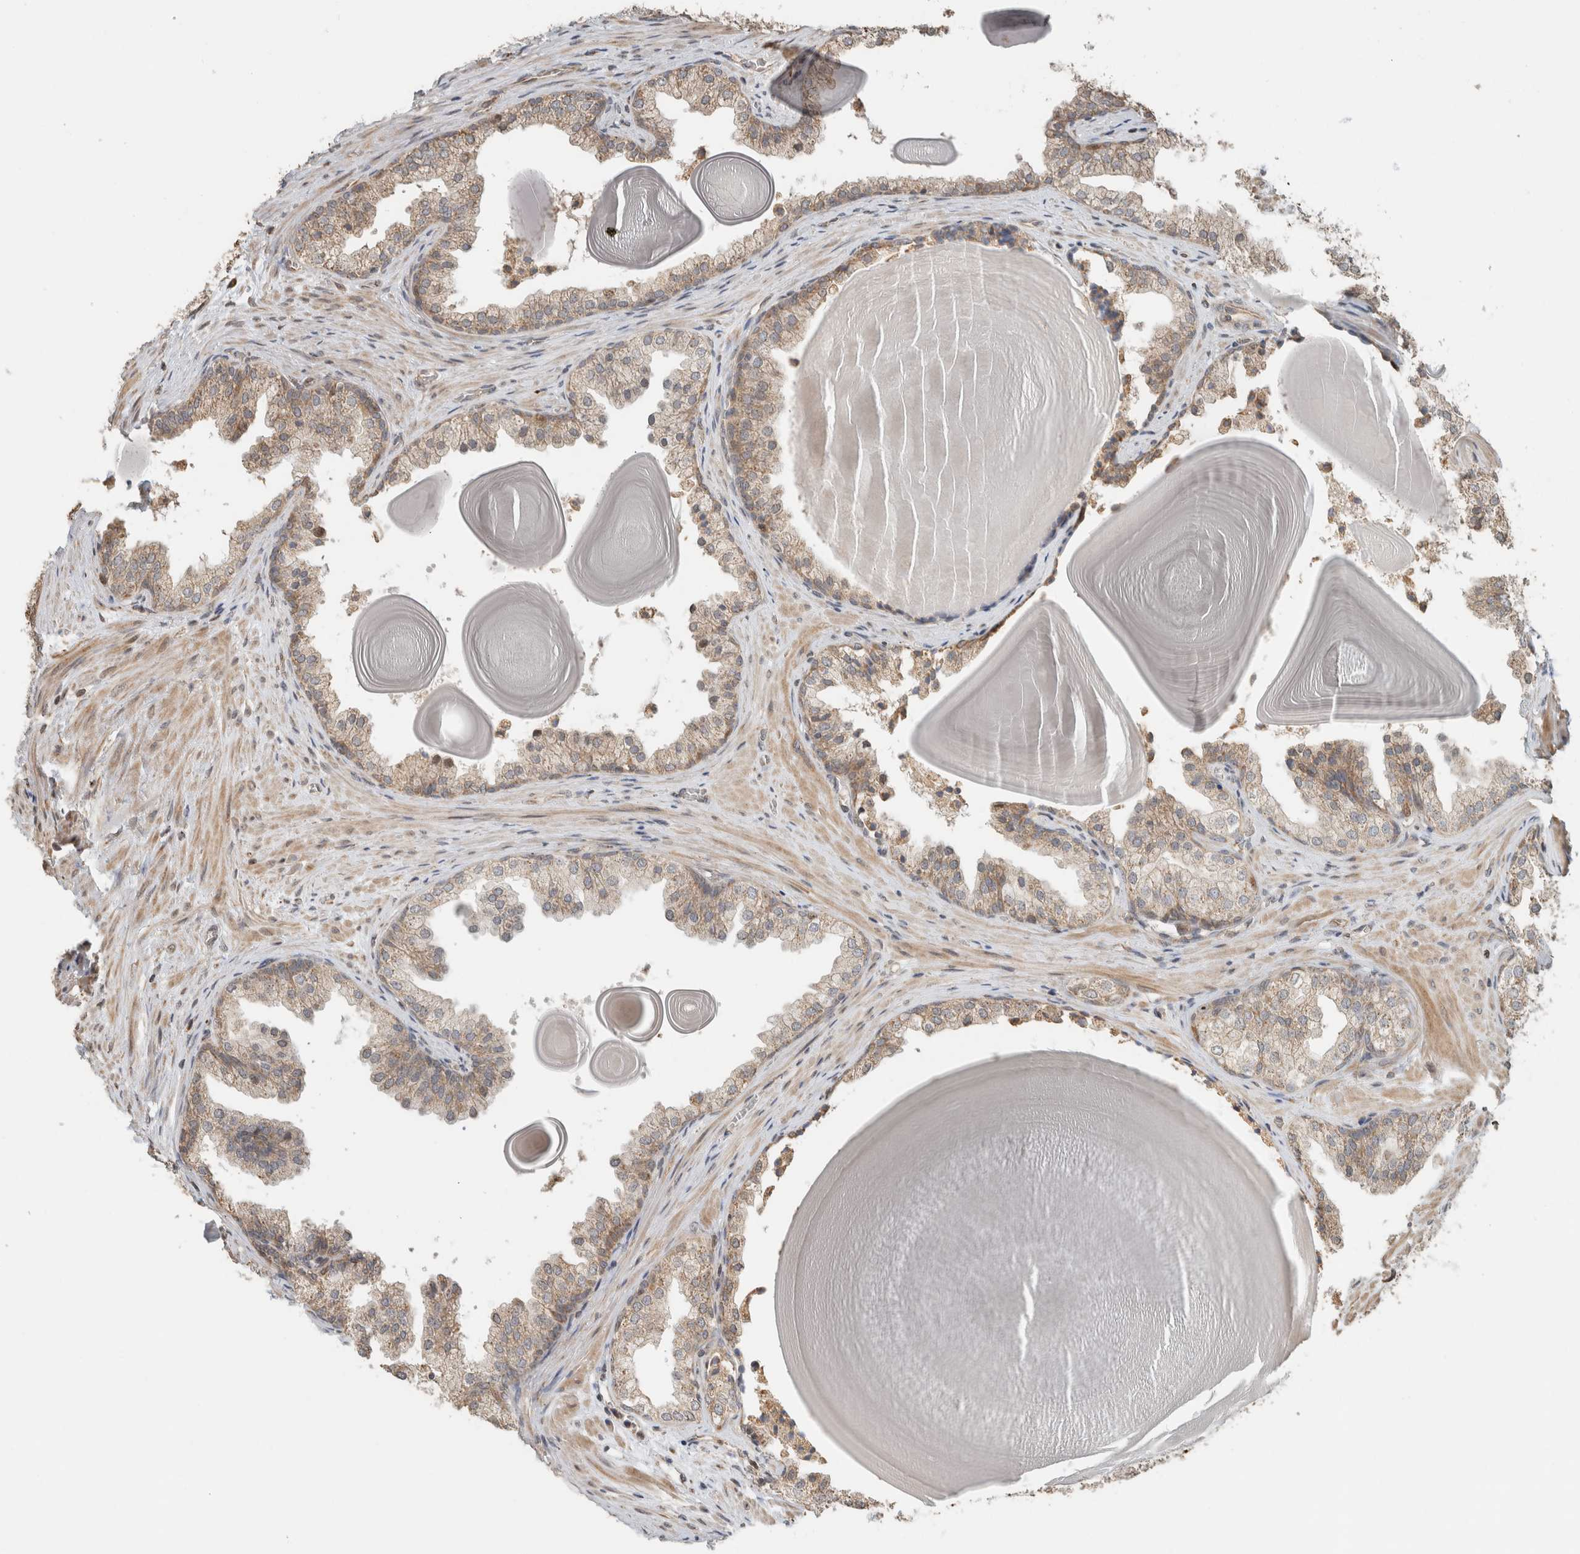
{"staining": {"intensity": "weak", "quantity": "25%-75%", "location": "cytoplasmic/membranous"}, "tissue": "prostate", "cell_type": "Glandular cells", "image_type": "normal", "snomed": [{"axis": "morphology", "description": "Normal tissue, NOS"}, {"axis": "topography", "description": "Prostate"}], "caption": "Protein expression analysis of unremarkable prostate shows weak cytoplasmic/membranous expression in approximately 25%-75% of glandular cells.", "gene": "GINS4", "patient": {"sex": "male", "age": 48}}